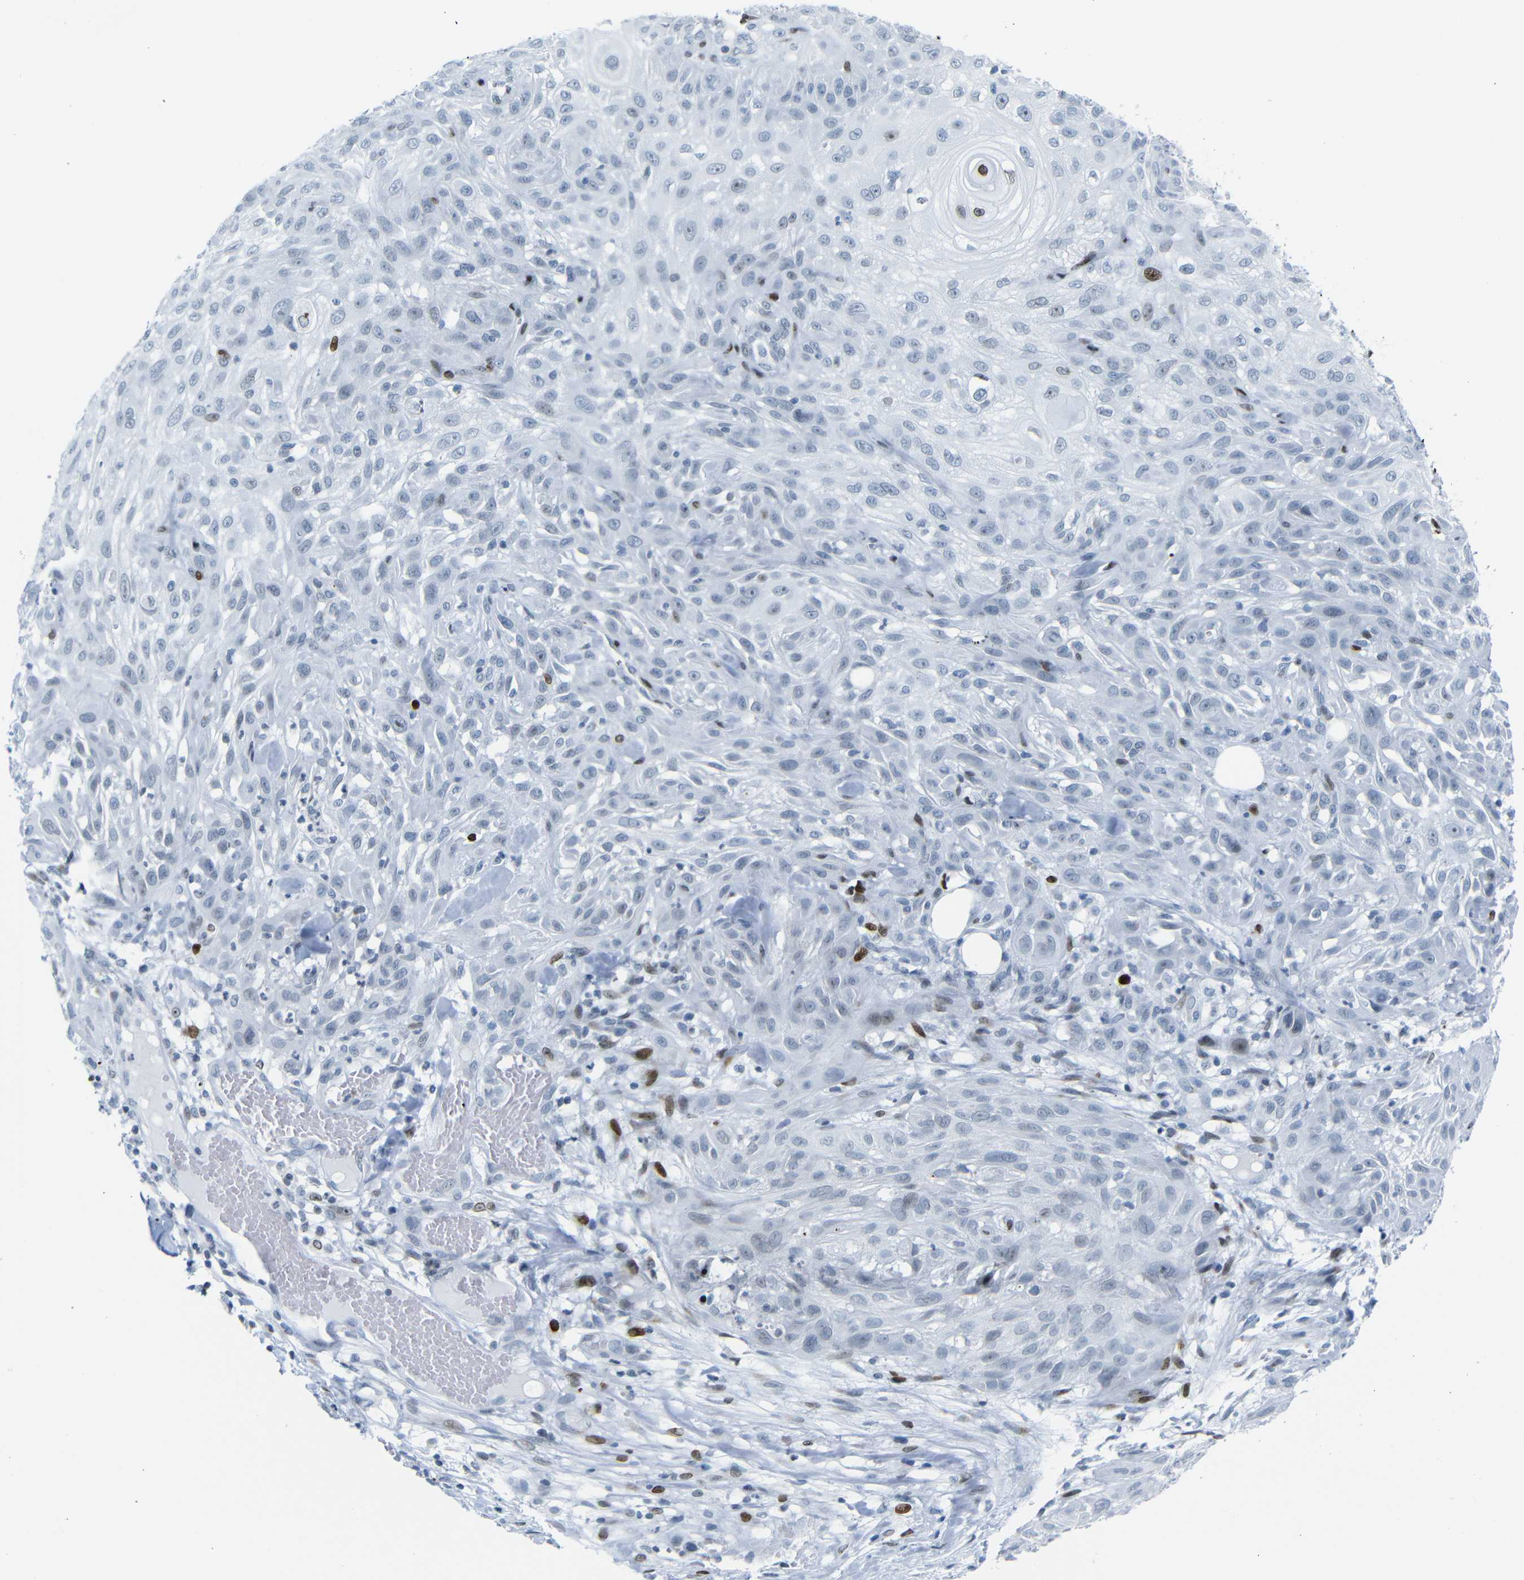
{"staining": {"intensity": "strong", "quantity": "<25%", "location": "nuclear"}, "tissue": "skin cancer", "cell_type": "Tumor cells", "image_type": "cancer", "snomed": [{"axis": "morphology", "description": "Squamous cell carcinoma, NOS"}, {"axis": "topography", "description": "Skin"}], "caption": "Immunohistochemistry (IHC) image of squamous cell carcinoma (skin) stained for a protein (brown), which exhibits medium levels of strong nuclear positivity in about <25% of tumor cells.", "gene": "NPIPB15", "patient": {"sex": "male", "age": 75}}